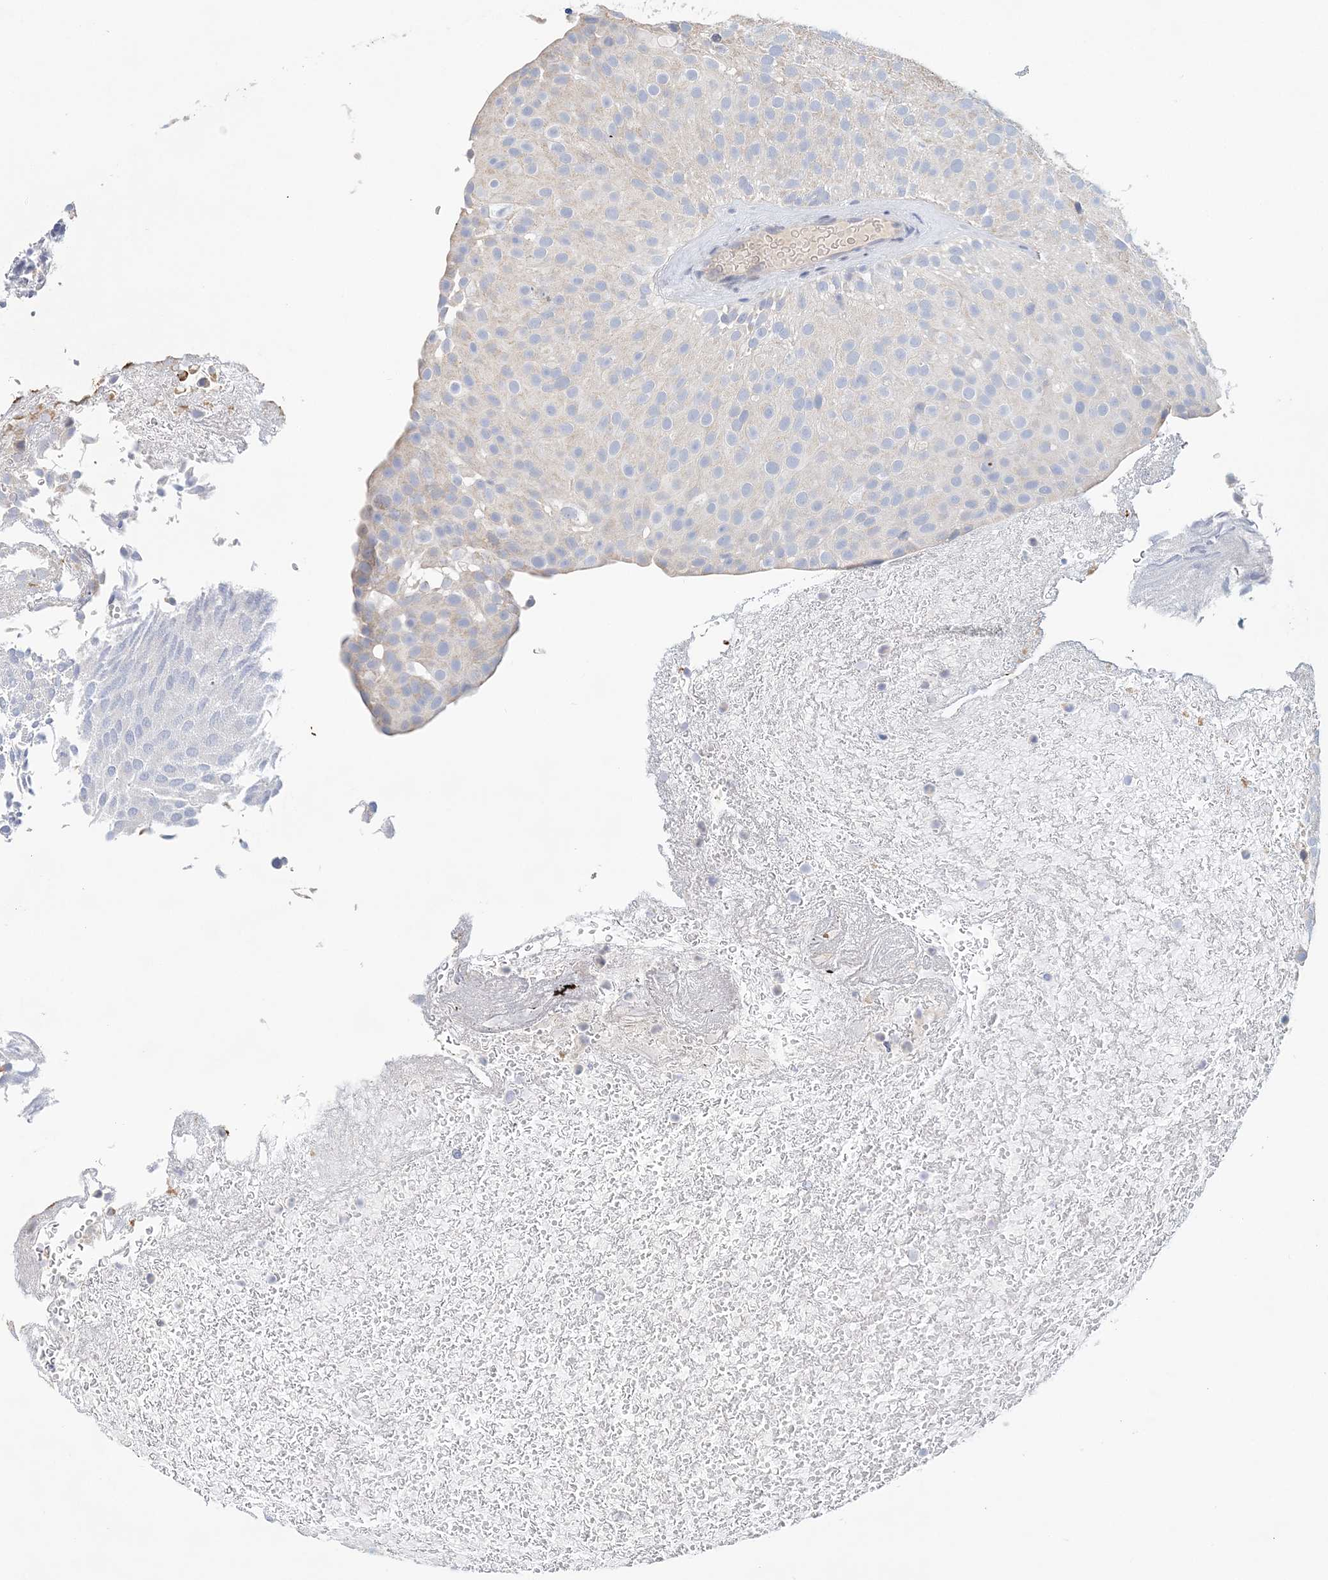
{"staining": {"intensity": "negative", "quantity": "none", "location": "none"}, "tissue": "urothelial cancer", "cell_type": "Tumor cells", "image_type": "cancer", "snomed": [{"axis": "morphology", "description": "Urothelial carcinoma, Low grade"}, {"axis": "topography", "description": "Urinary bladder"}], "caption": "Immunohistochemical staining of urothelial cancer demonstrates no significant staining in tumor cells.", "gene": "LRRIQ4", "patient": {"sex": "male", "age": 78}}